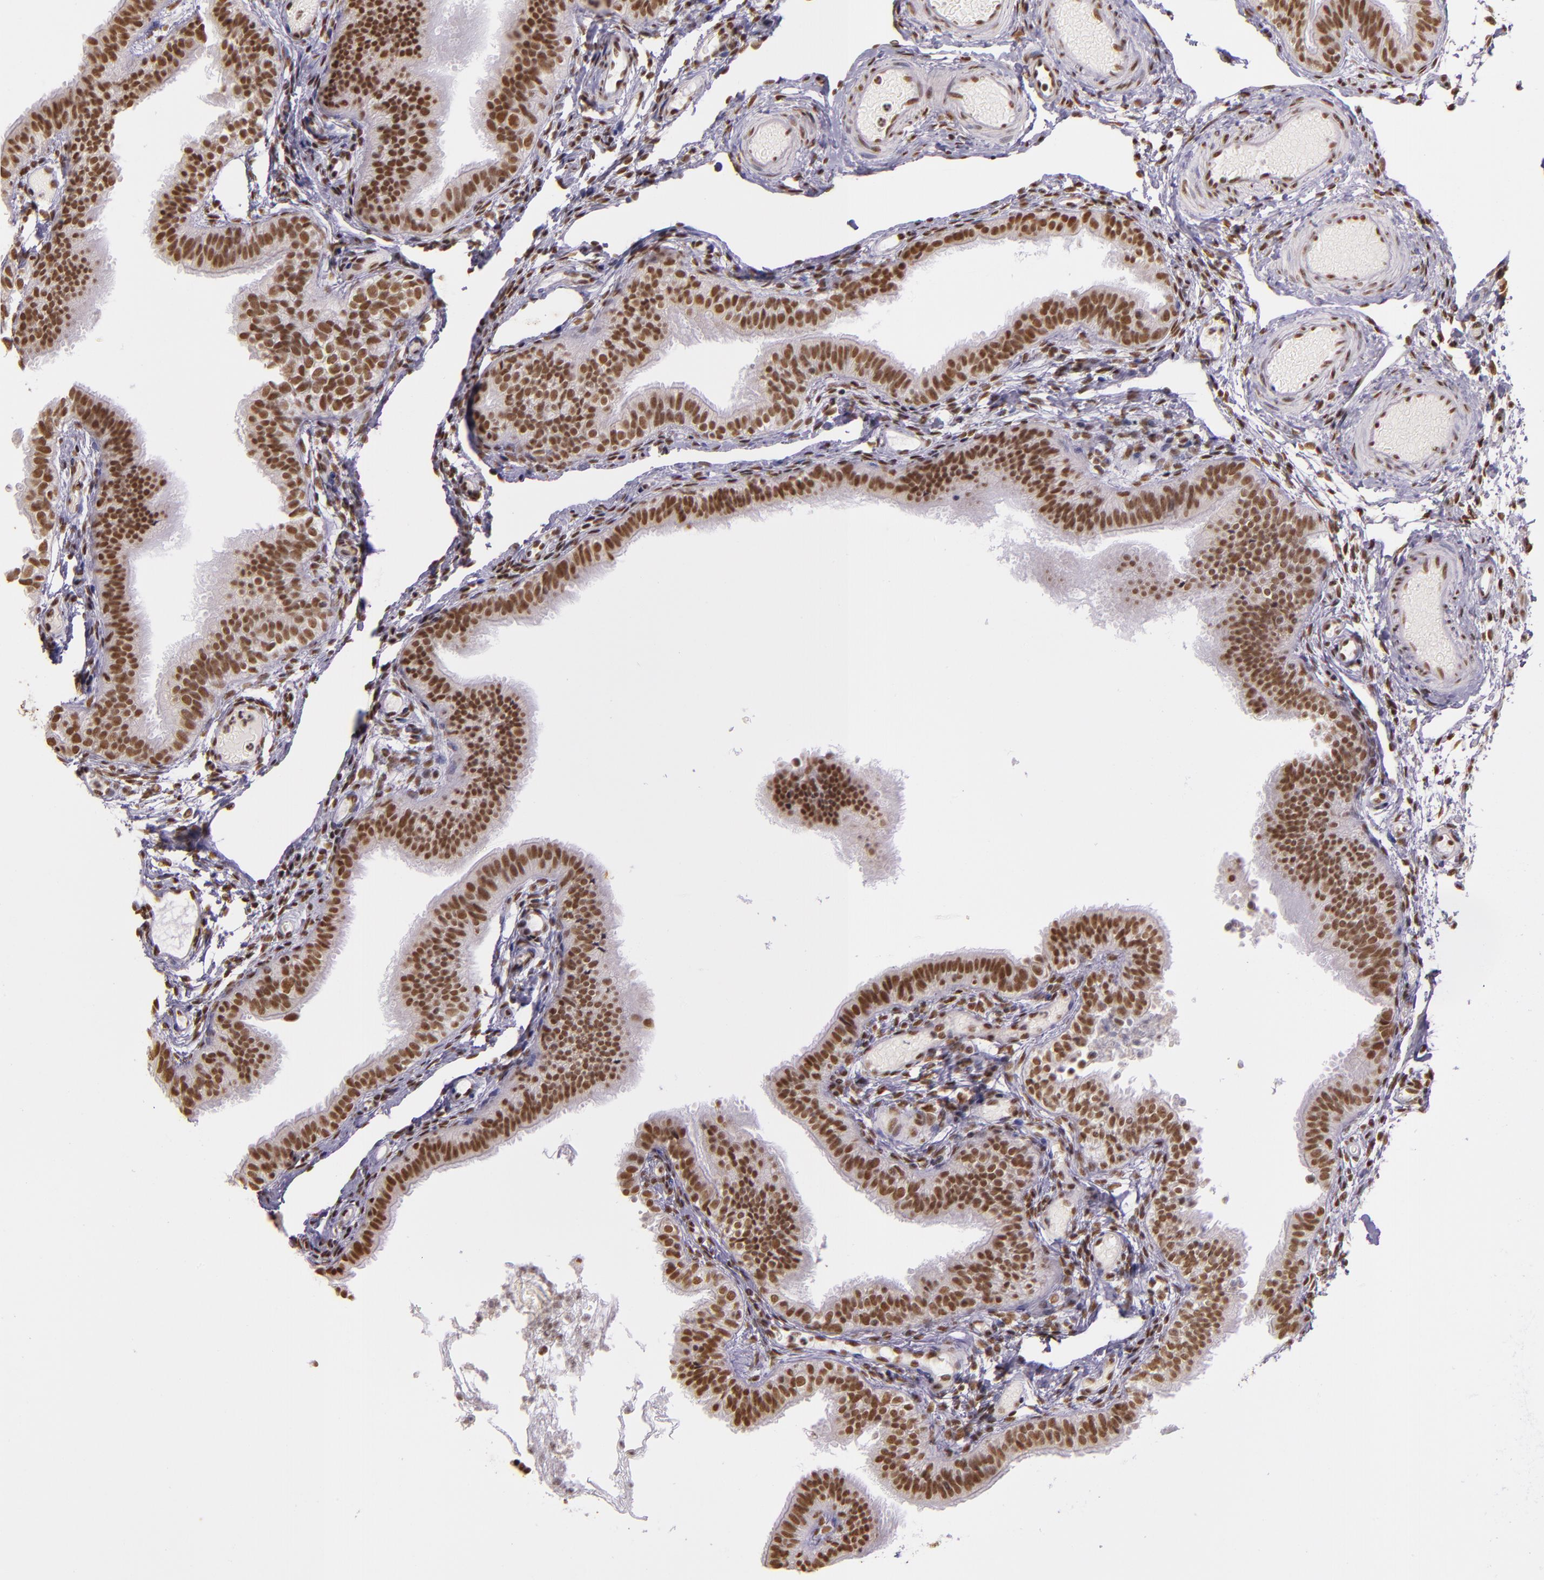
{"staining": {"intensity": "moderate", "quantity": ">75%", "location": "nuclear"}, "tissue": "fallopian tube", "cell_type": "Glandular cells", "image_type": "normal", "snomed": [{"axis": "morphology", "description": "Normal tissue, NOS"}, {"axis": "morphology", "description": "Dermoid, NOS"}, {"axis": "topography", "description": "Fallopian tube"}], "caption": "Fallopian tube was stained to show a protein in brown. There is medium levels of moderate nuclear positivity in approximately >75% of glandular cells. The staining is performed using DAB brown chromogen to label protein expression. The nuclei are counter-stained blue using hematoxylin.", "gene": "USF1", "patient": {"sex": "female", "age": 33}}